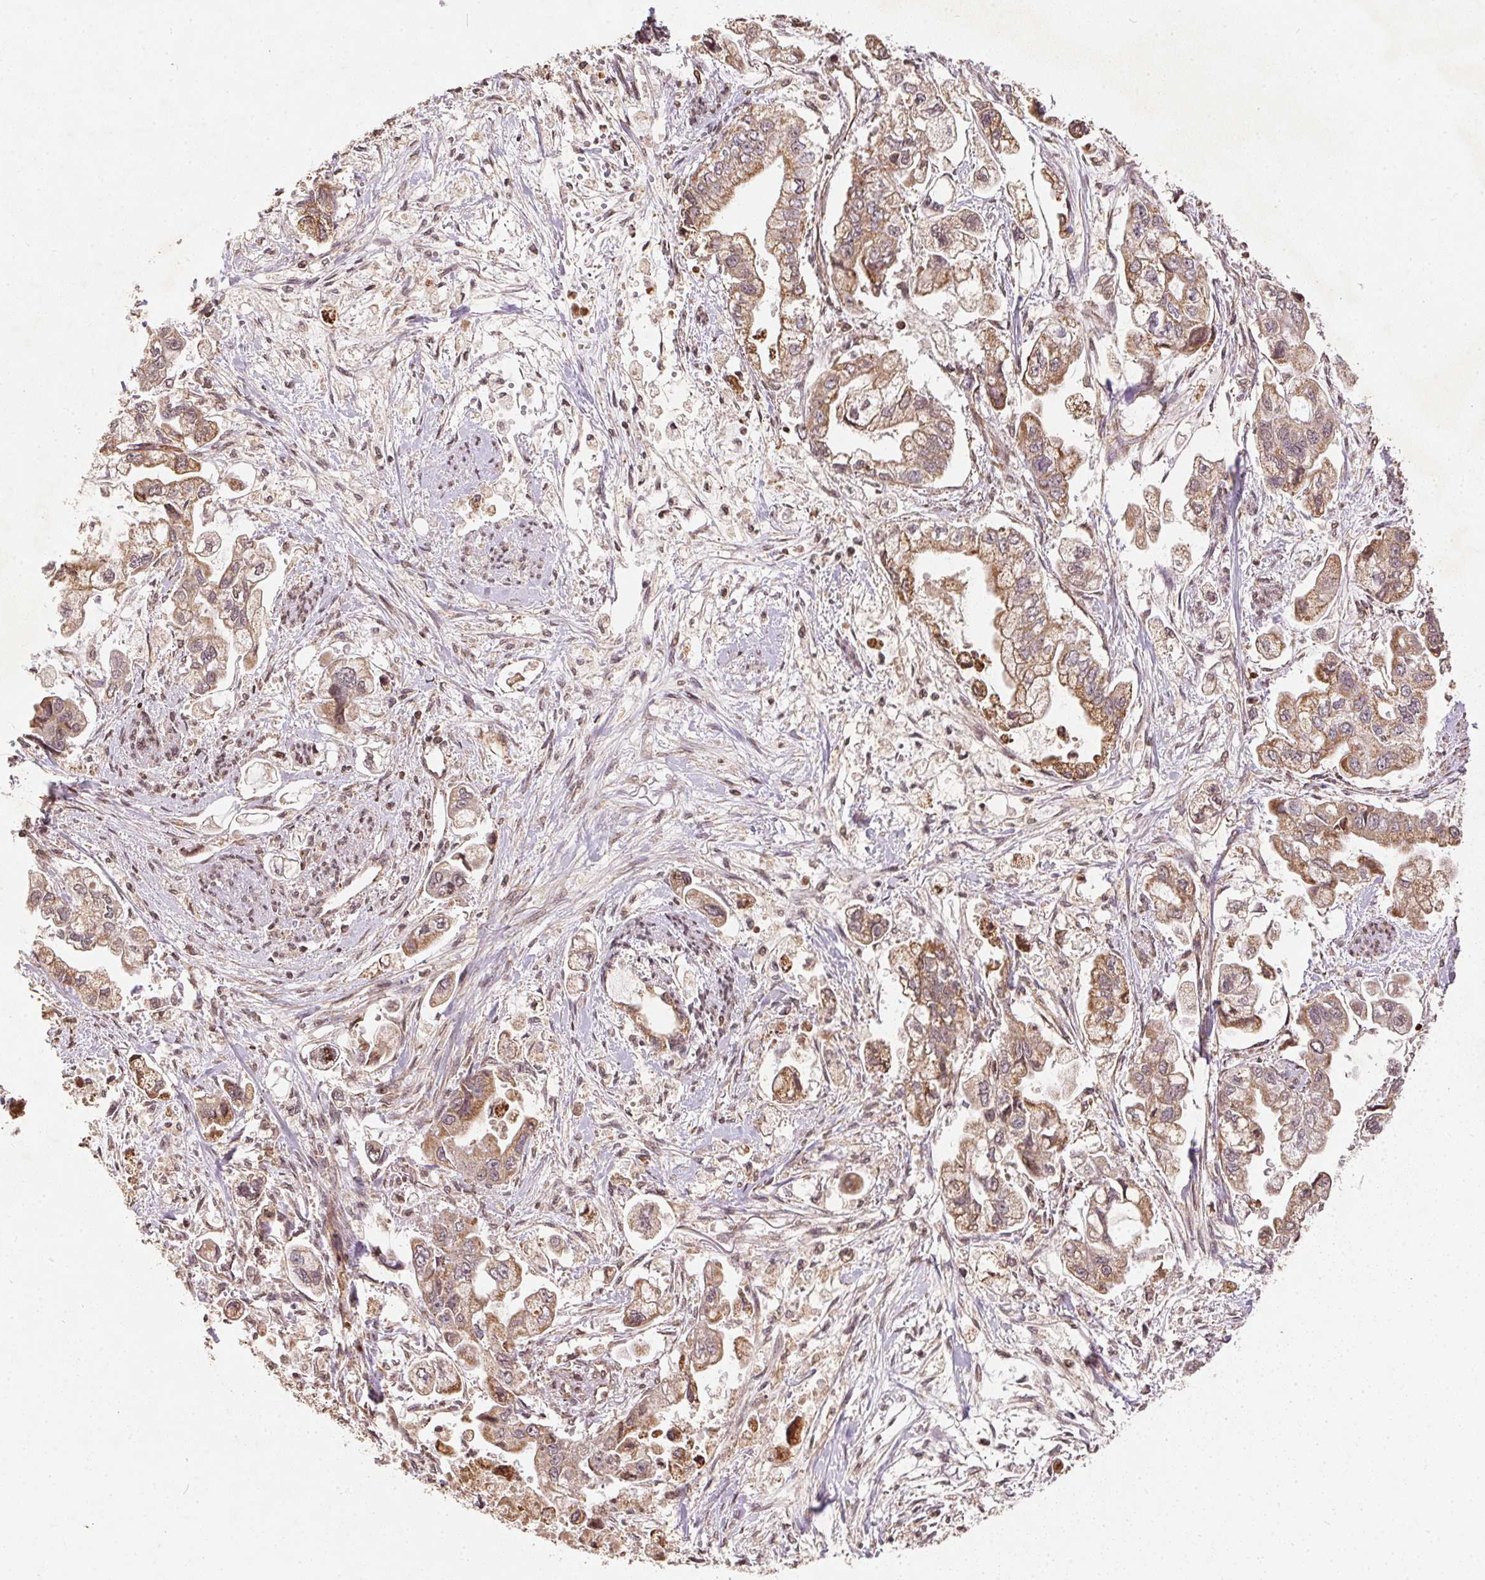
{"staining": {"intensity": "weak", "quantity": ">75%", "location": "cytoplasmic/membranous"}, "tissue": "stomach cancer", "cell_type": "Tumor cells", "image_type": "cancer", "snomed": [{"axis": "morphology", "description": "Normal tissue, NOS"}, {"axis": "morphology", "description": "Adenocarcinoma, NOS"}, {"axis": "topography", "description": "Stomach"}], "caption": "A histopathology image of stomach adenocarcinoma stained for a protein reveals weak cytoplasmic/membranous brown staining in tumor cells. (DAB IHC, brown staining for protein, blue staining for nuclei).", "gene": "SPRED2", "patient": {"sex": "male", "age": 62}}